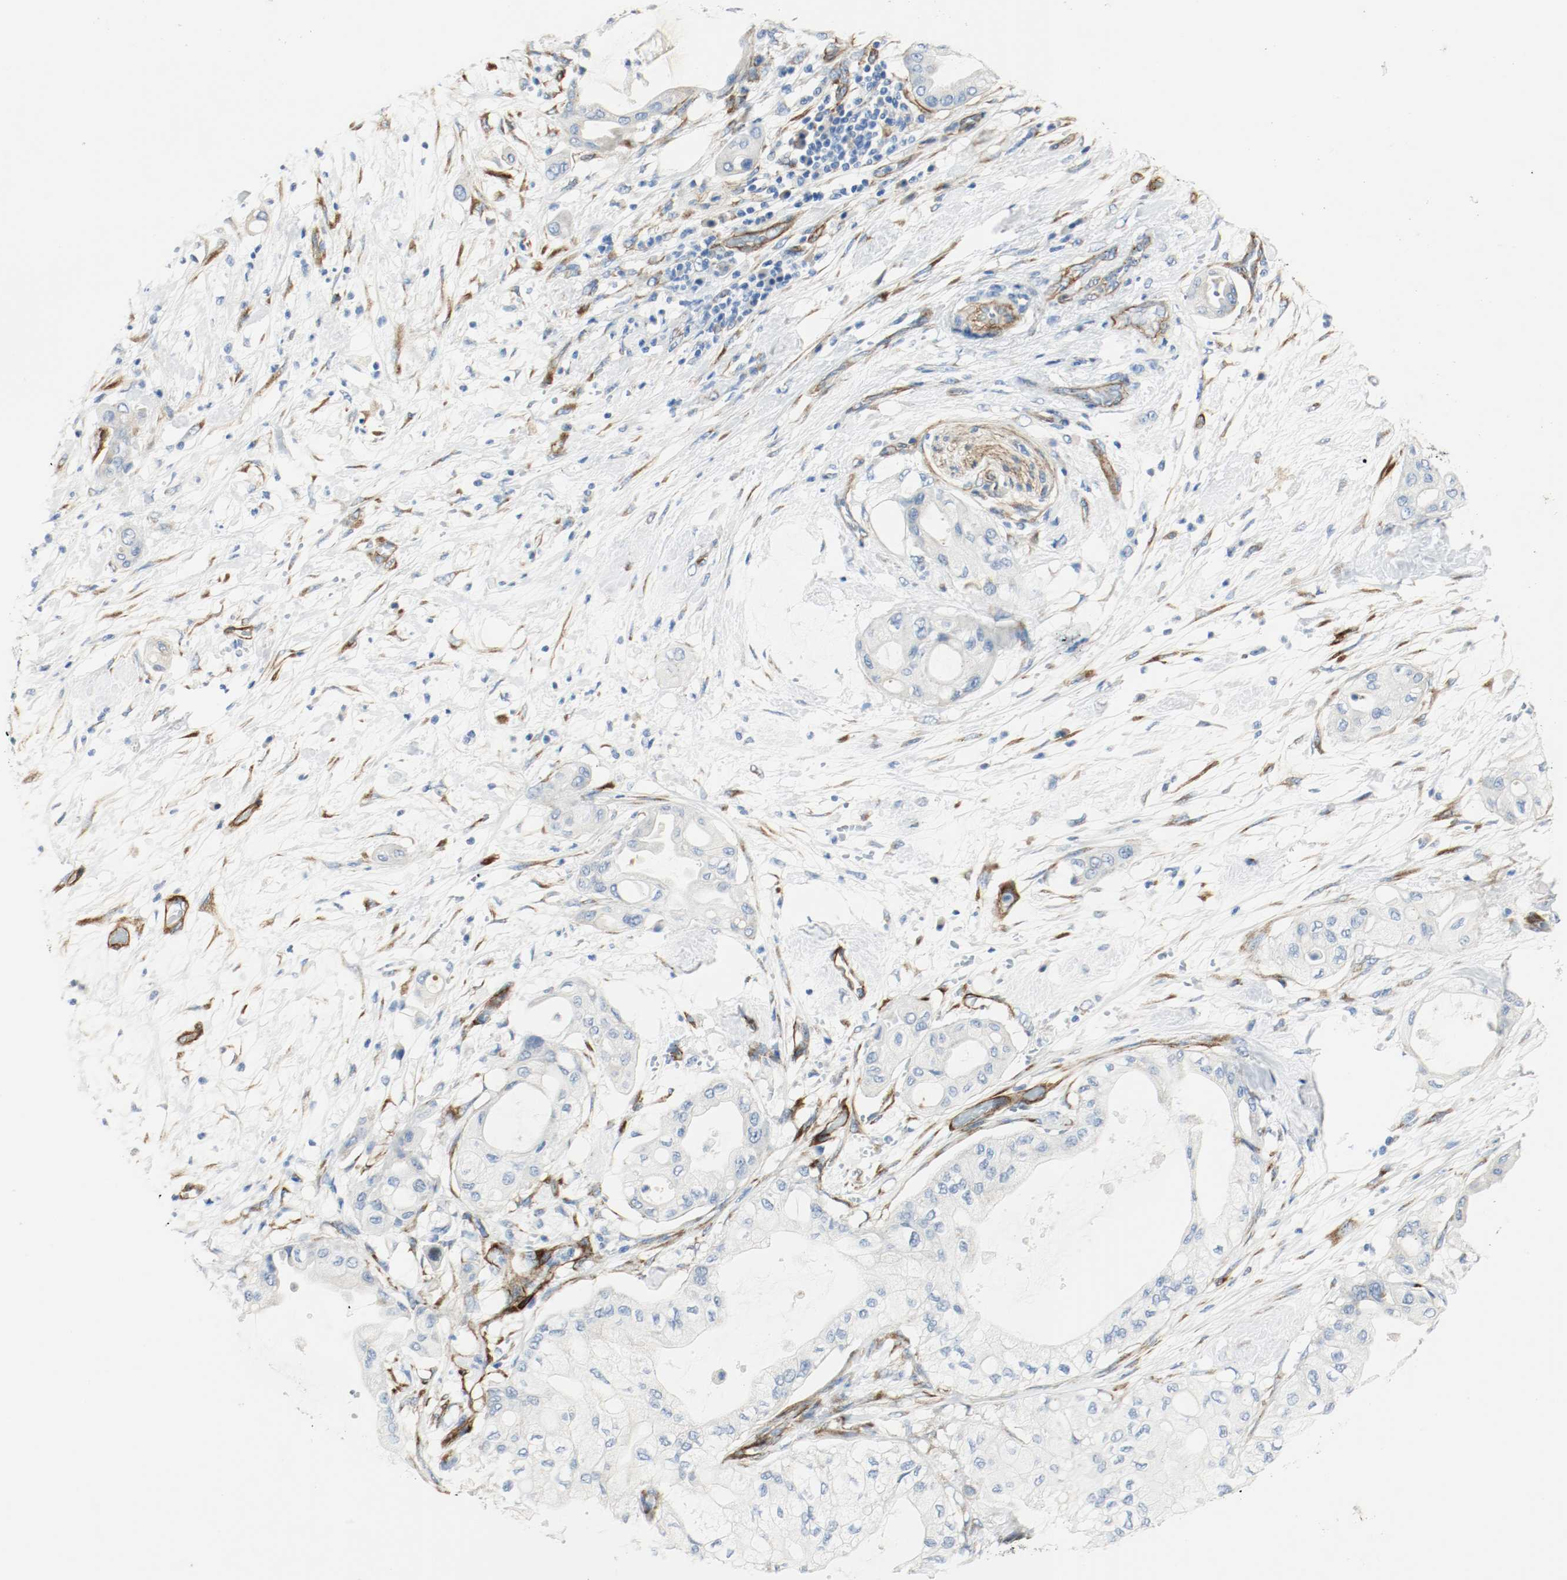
{"staining": {"intensity": "negative", "quantity": "none", "location": "none"}, "tissue": "pancreatic cancer", "cell_type": "Tumor cells", "image_type": "cancer", "snomed": [{"axis": "morphology", "description": "Adenocarcinoma, NOS"}, {"axis": "morphology", "description": "Adenocarcinoma, metastatic, NOS"}, {"axis": "topography", "description": "Lymph node"}, {"axis": "topography", "description": "Pancreas"}, {"axis": "topography", "description": "Duodenum"}], "caption": "Tumor cells show no significant protein staining in pancreatic metastatic adenocarcinoma.", "gene": "LAMB1", "patient": {"sex": "female", "age": 64}}